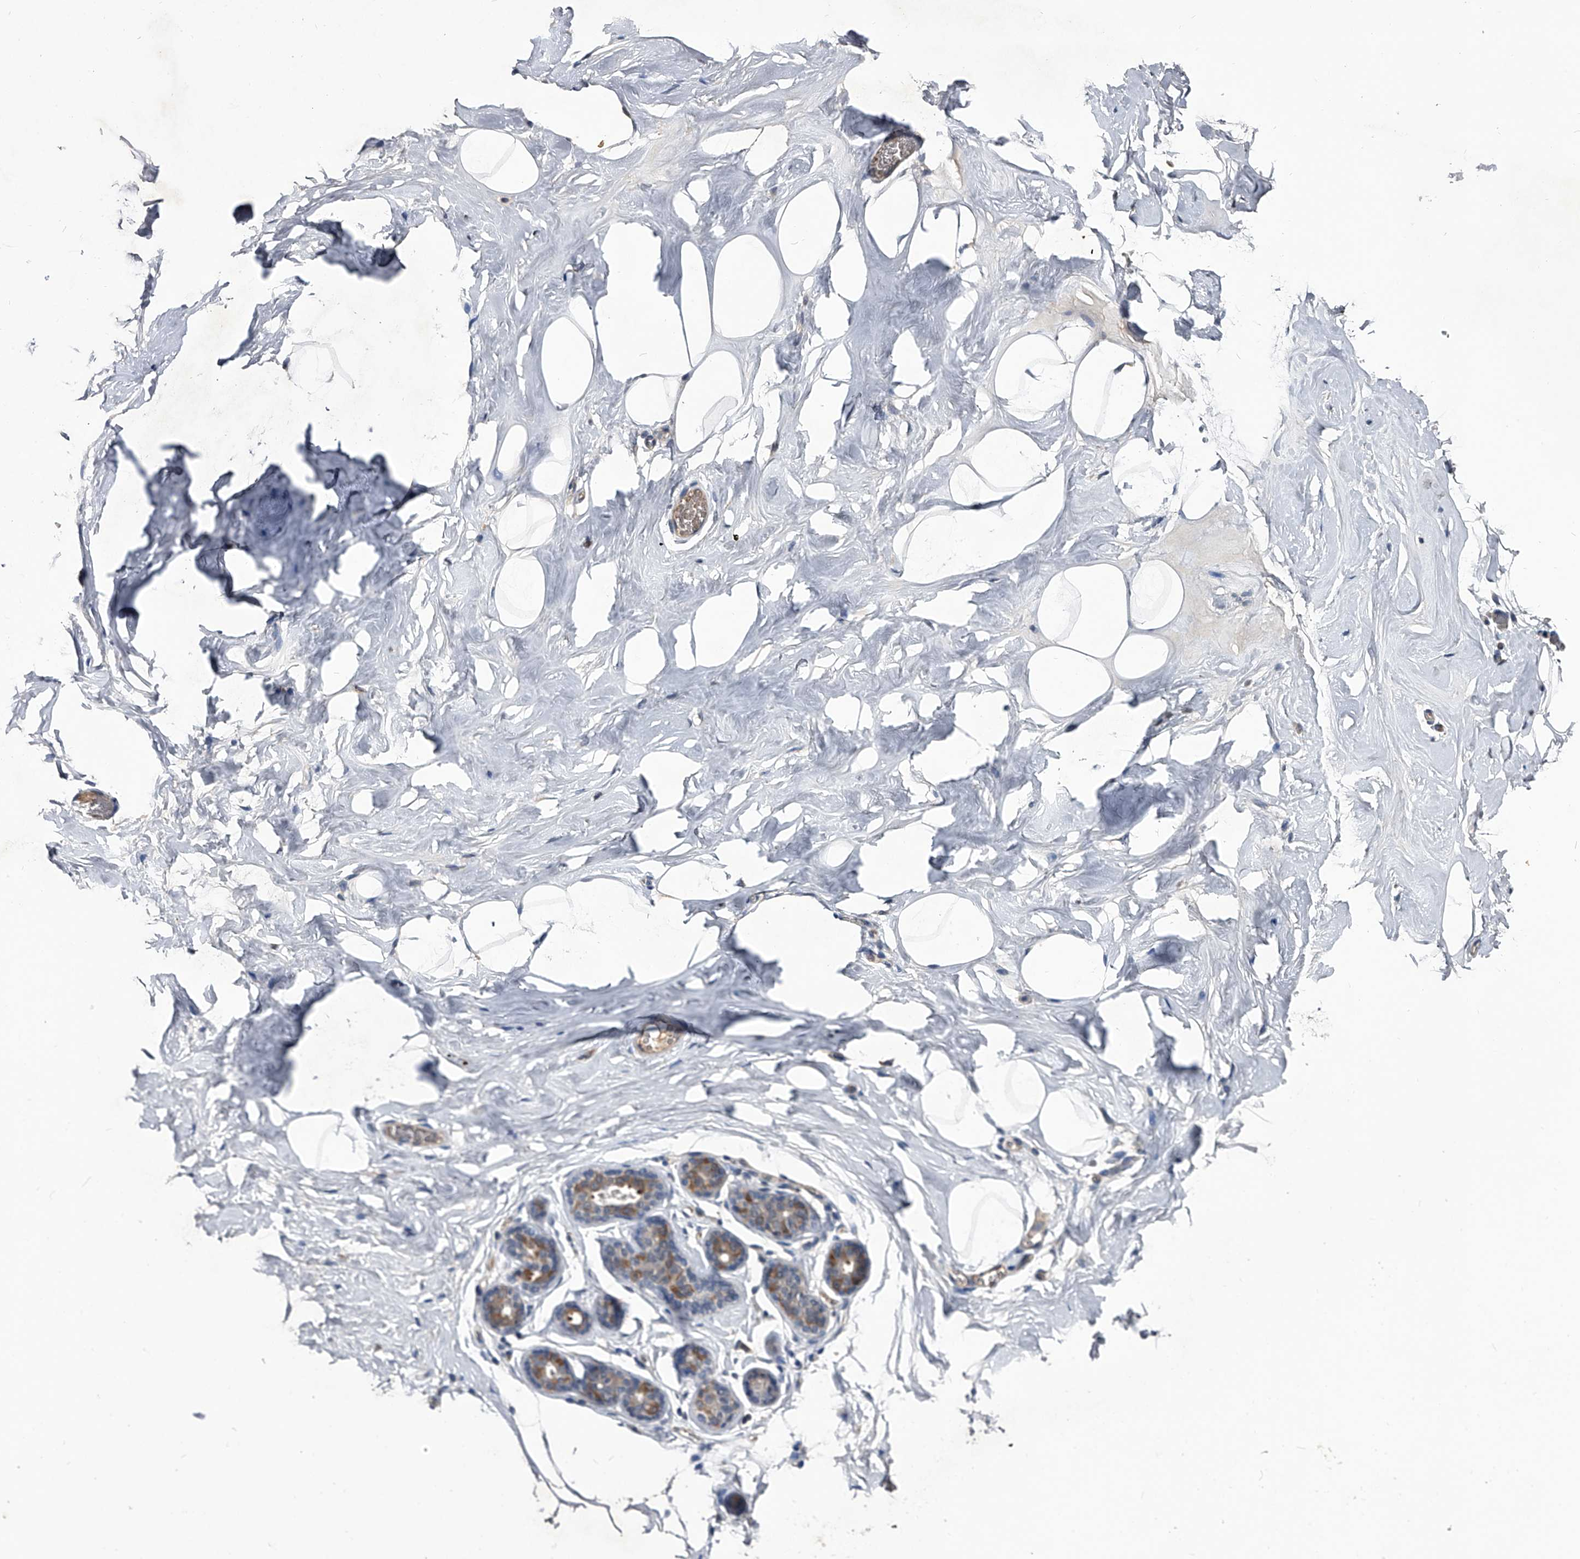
{"staining": {"intensity": "negative", "quantity": "none", "location": "none"}, "tissue": "adipose tissue", "cell_type": "Adipocytes", "image_type": "normal", "snomed": [{"axis": "morphology", "description": "Normal tissue, NOS"}, {"axis": "morphology", "description": "Fibrosis, NOS"}, {"axis": "topography", "description": "Breast"}, {"axis": "topography", "description": "Adipose tissue"}], "caption": "Adipocytes show no significant expression in benign adipose tissue. (DAB (3,3'-diaminobenzidine) IHC with hematoxylin counter stain).", "gene": "ZNF30", "patient": {"sex": "female", "age": 39}}